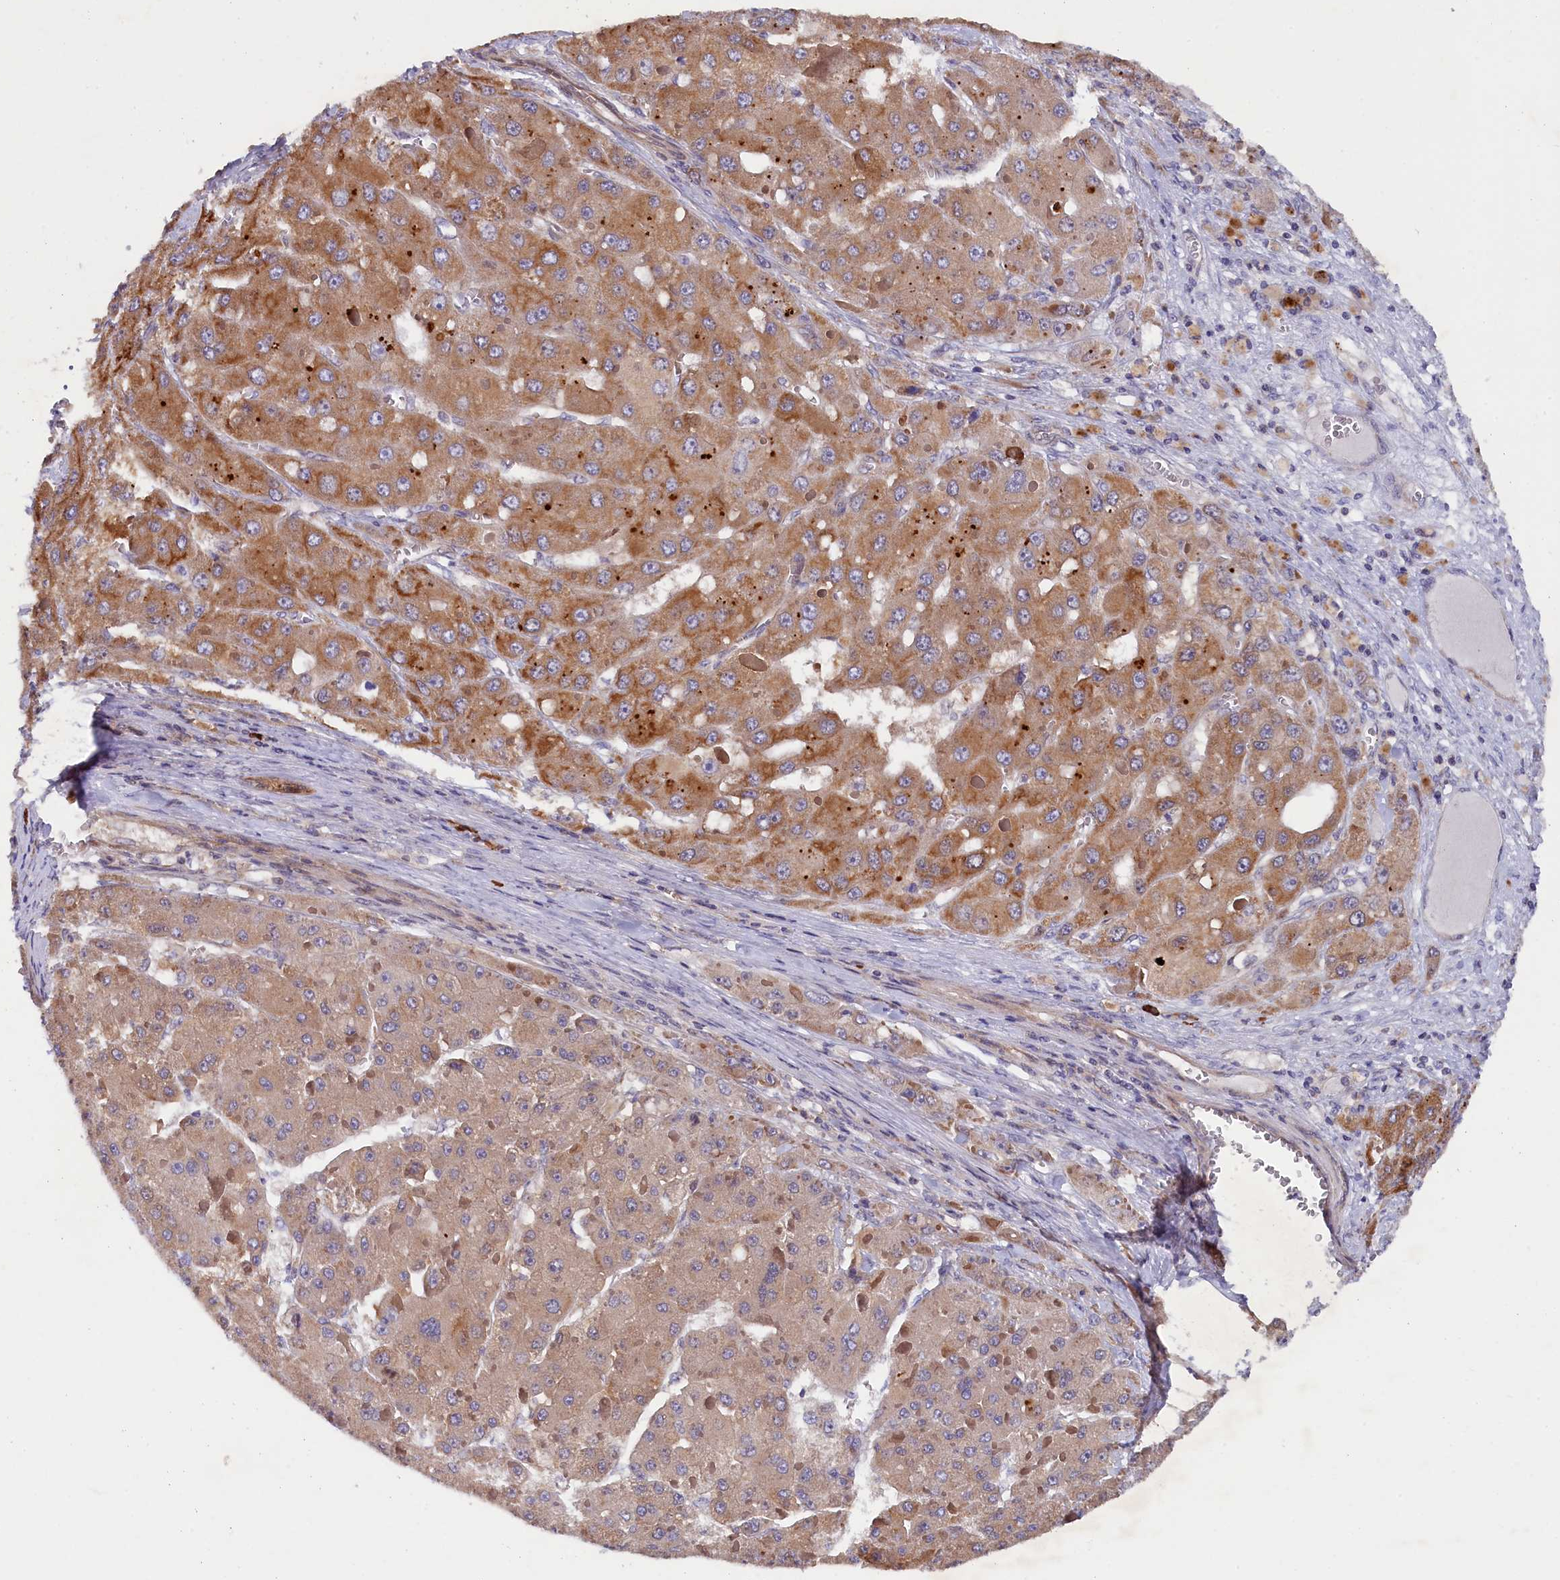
{"staining": {"intensity": "moderate", "quantity": ">75%", "location": "cytoplasmic/membranous"}, "tissue": "liver cancer", "cell_type": "Tumor cells", "image_type": "cancer", "snomed": [{"axis": "morphology", "description": "Carcinoma, Hepatocellular, NOS"}, {"axis": "topography", "description": "Liver"}], "caption": "Liver cancer (hepatocellular carcinoma) stained for a protein (brown) shows moderate cytoplasmic/membranous positive staining in about >75% of tumor cells.", "gene": "JPT2", "patient": {"sex": "female", "age": 73}}